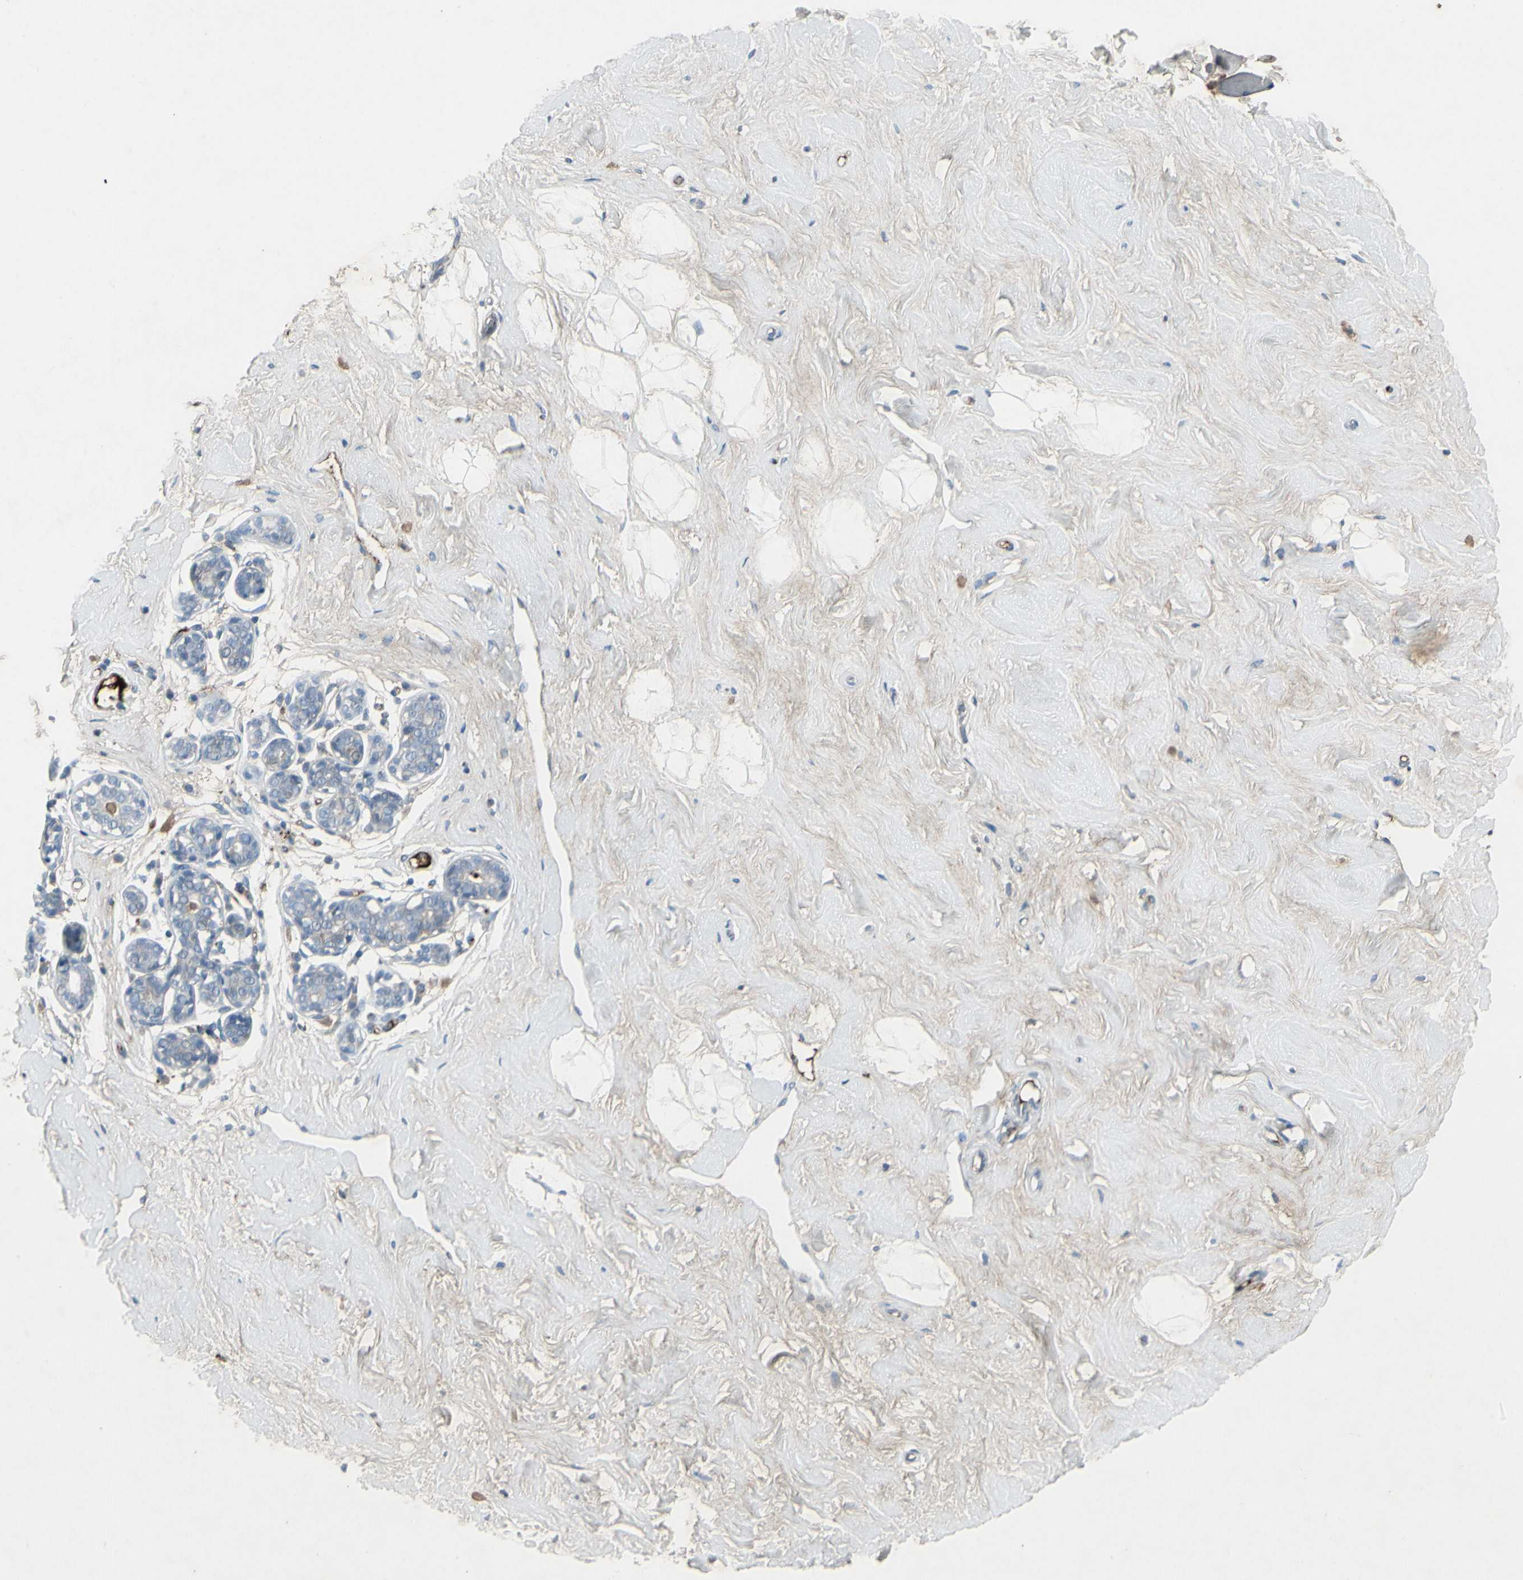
{"staining": {"intensity": "negative", "quantity": "none", "location": "none"}, "tissue": "breast", "cell_type": "Adipocytes", "image_type": "normal", "snomed": [{"axis": "morphology", "description": "Normal tissue, NOS"}, {"axis": "topography", "description": "Breast"}], "caption": "DAB (3,3'-diaminobenzidine) immunohistochemical staining of unremarkable human breast exhibits no significant positivity in adipocytes. Brightfield microscopy of immunohistochemistry (IHC) stained with DAB (3,3'-diaminobenzidine) (brown) and hematoxylin (blue), captured at high magnification.", "gene": "IGHM", "patient": {"sex": "female", "age": 23}}